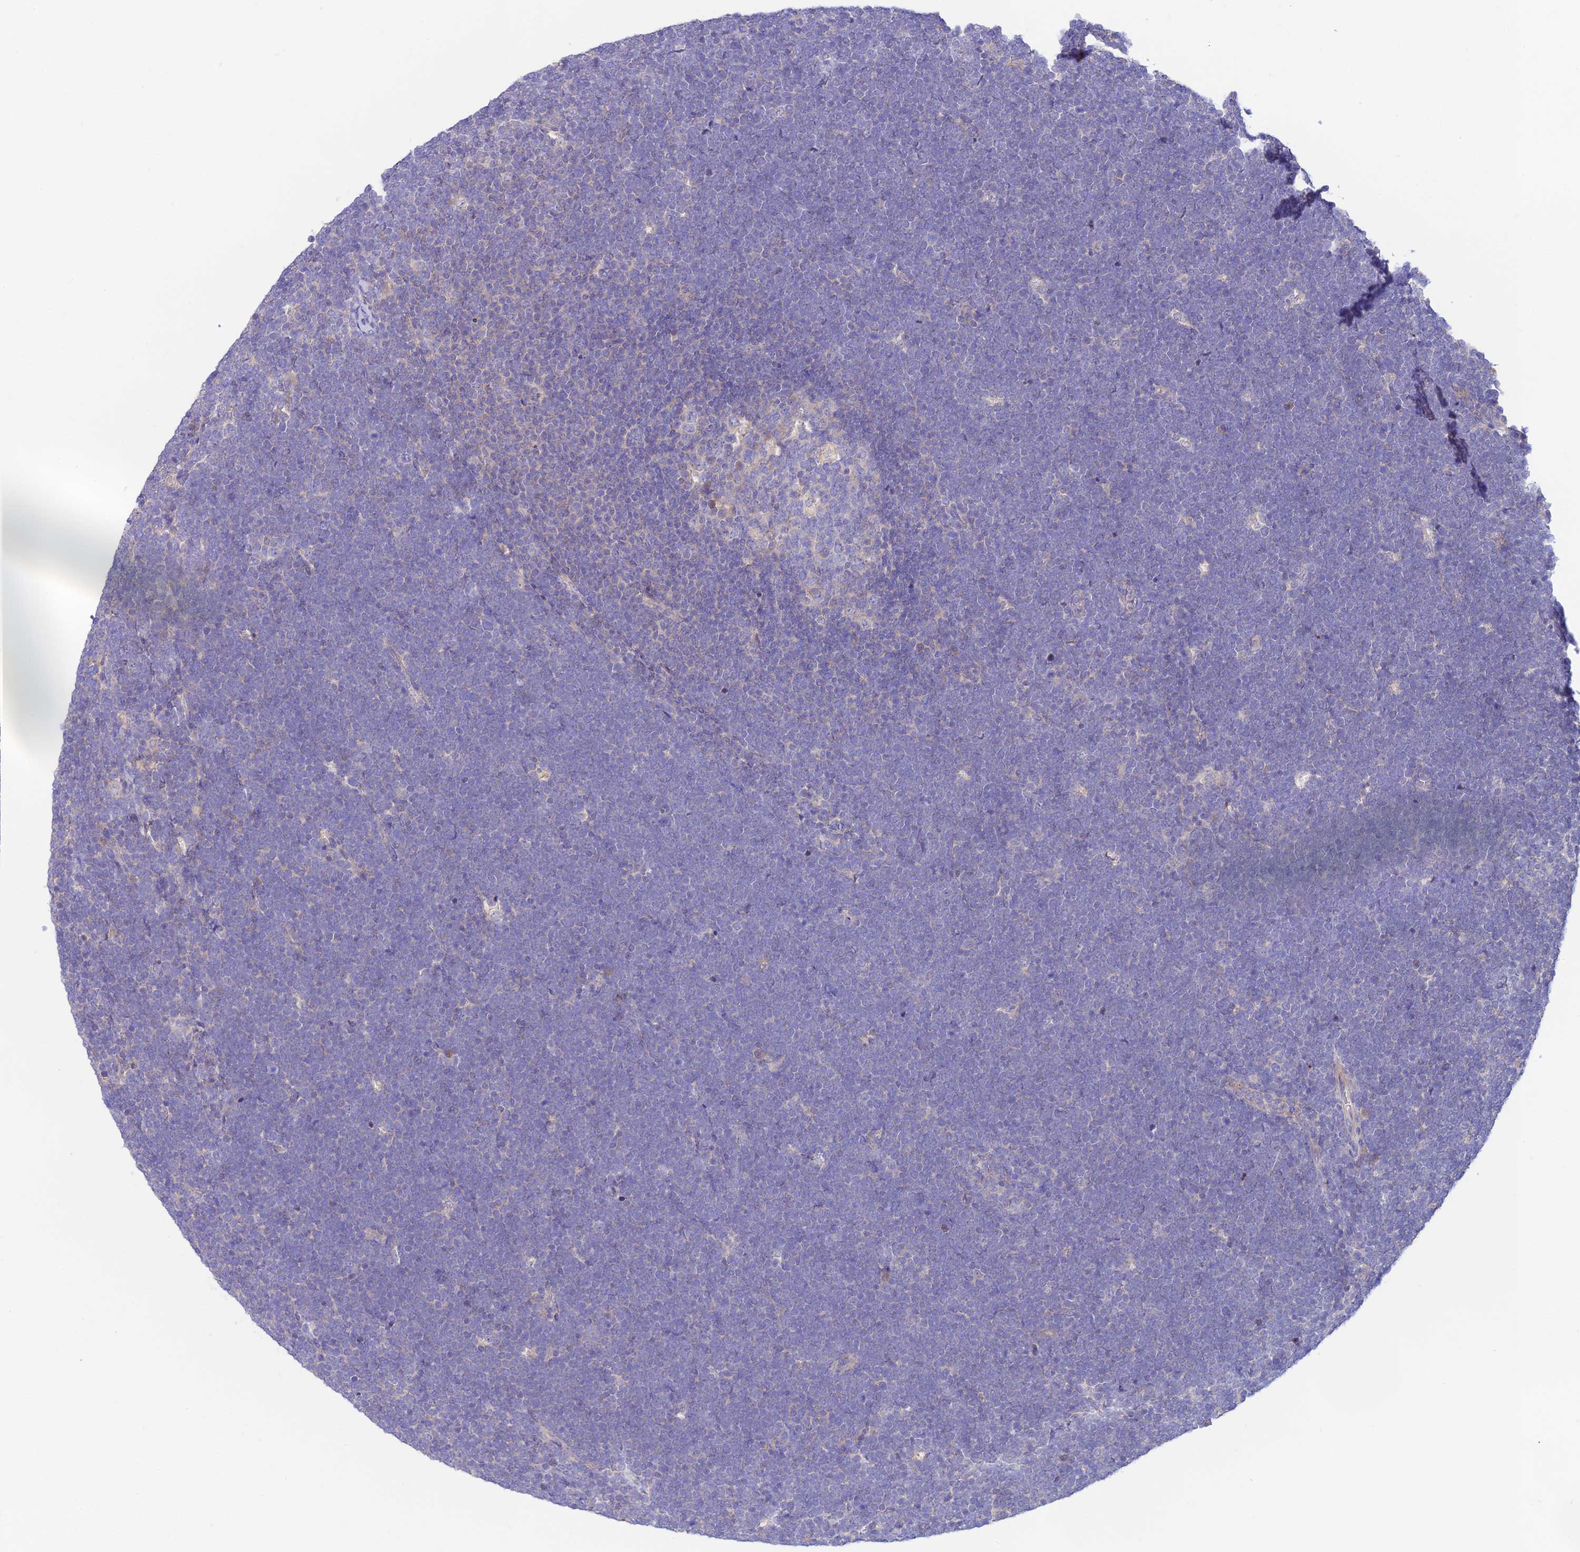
{"staining": {"intensity": "negative", "quantity": "none", "location": "none"}, "tissue": "lymphoma", "cell_type": "Tumor cells", "image_type": "cancer", "snomed": [{"axis": "morphology", "description": "Malignant lymphoma, non-Hodgkin's type, High grade"}, {"axis": "topography", "description": "Lymph node"}], "caption": "This is an IHC histopathology image of malignant lymphoma, non-Hodgkin's type (high-grade). There is no expression in tumor cells.", "gene": "BRME1", "patient": {"sex": "male", "age": 13}}